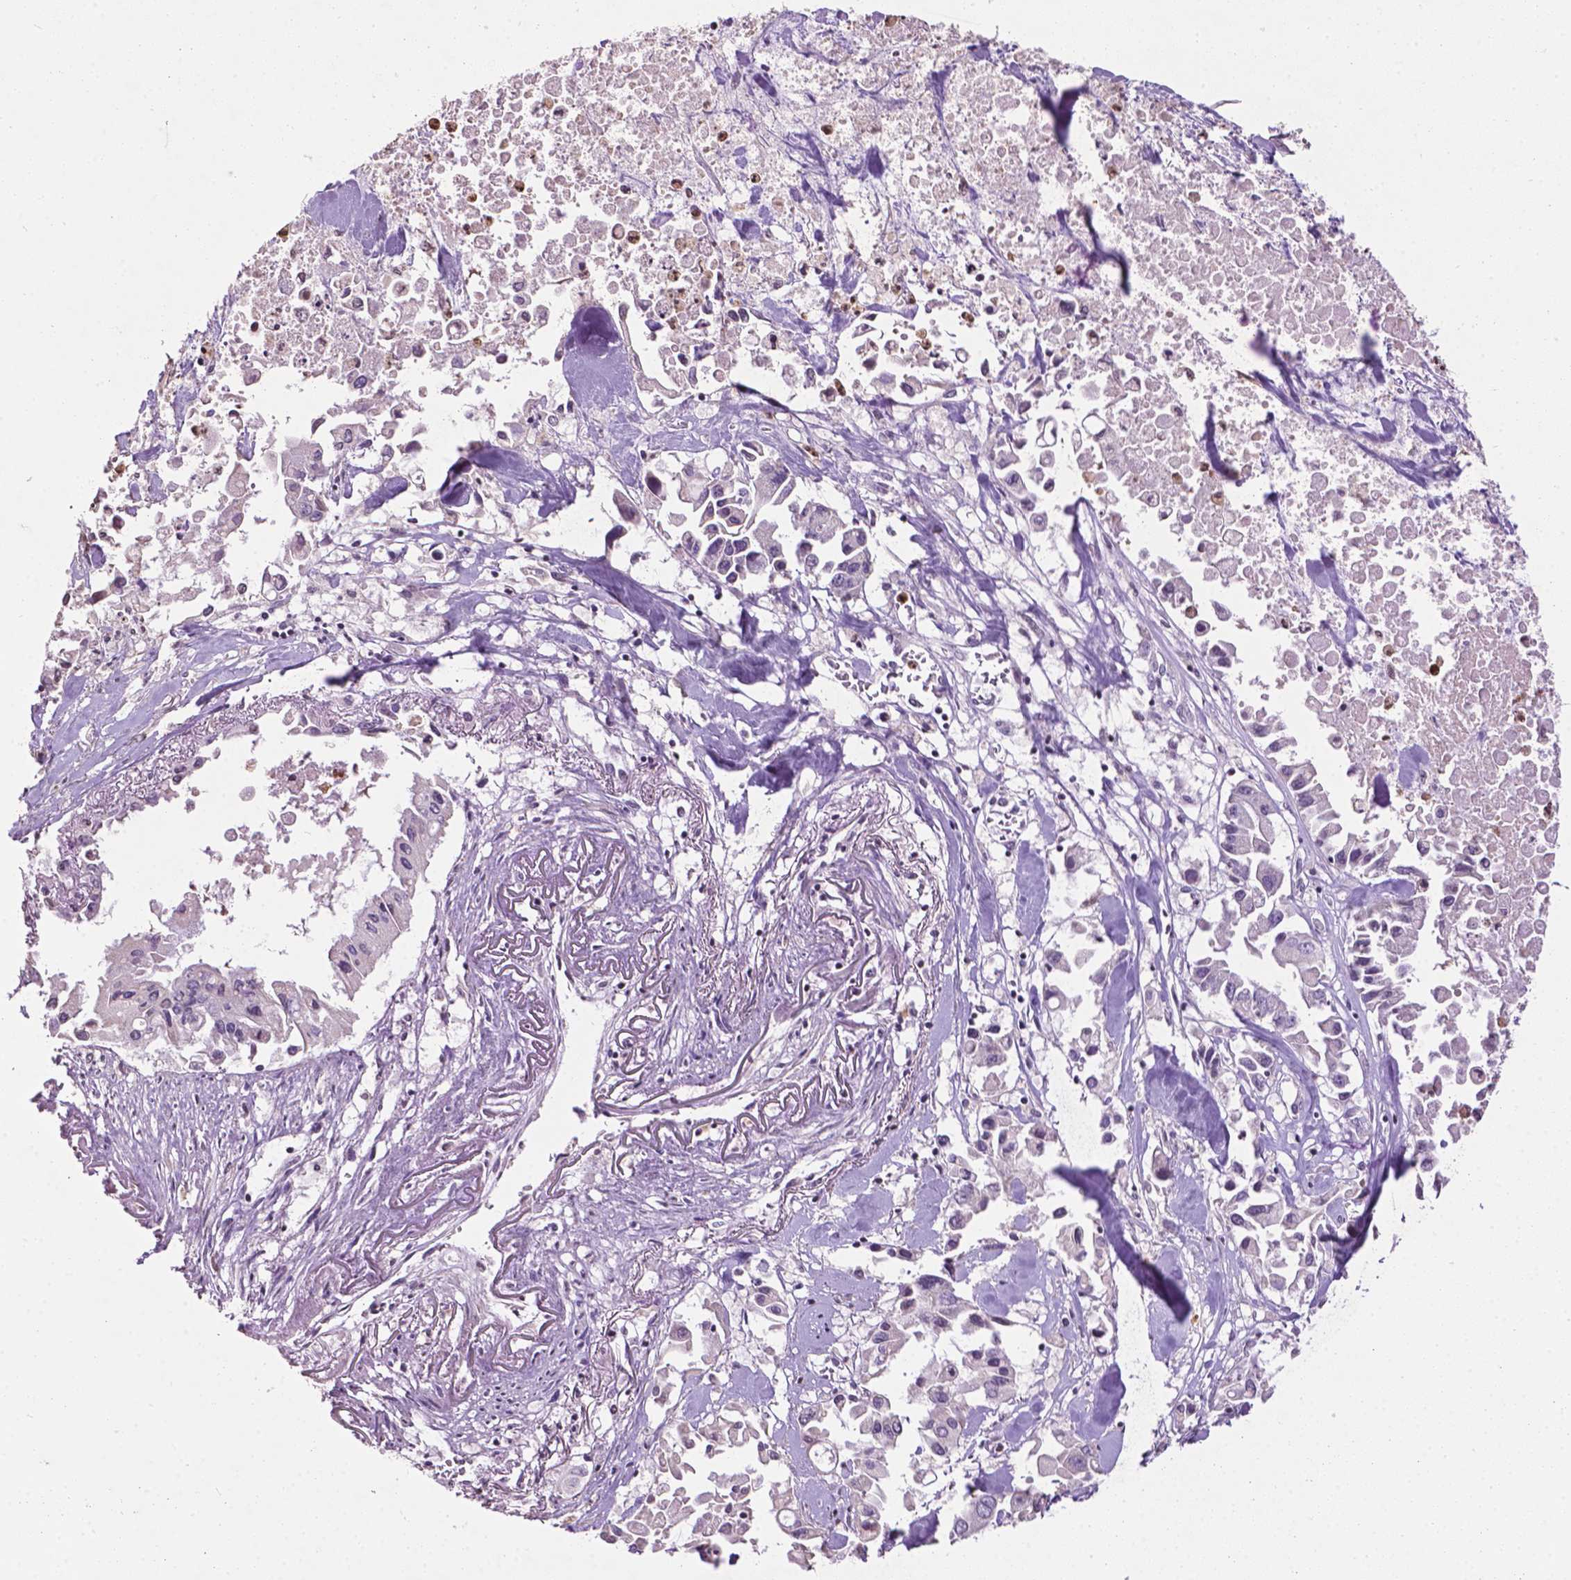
{"staining": {"intensity": "negative", "quantity": "none", "location": "none"}, "tissue": "pancreatic cancer", "cell_type": "Tumor cells", "image_type": "cancer", "snomed": [{"axis": "morphology", "description": "Adenocarcinoma, NOS"}, {"axis": "topography", "description": "Pancreas"}], "caption": "Micrograph shows no protein positivity in tumor cells of pancreatic cancer (adenocarcinoma) tissue.", "gene": "NTNG2", "patient": {"sex": "female", "age": 83}}